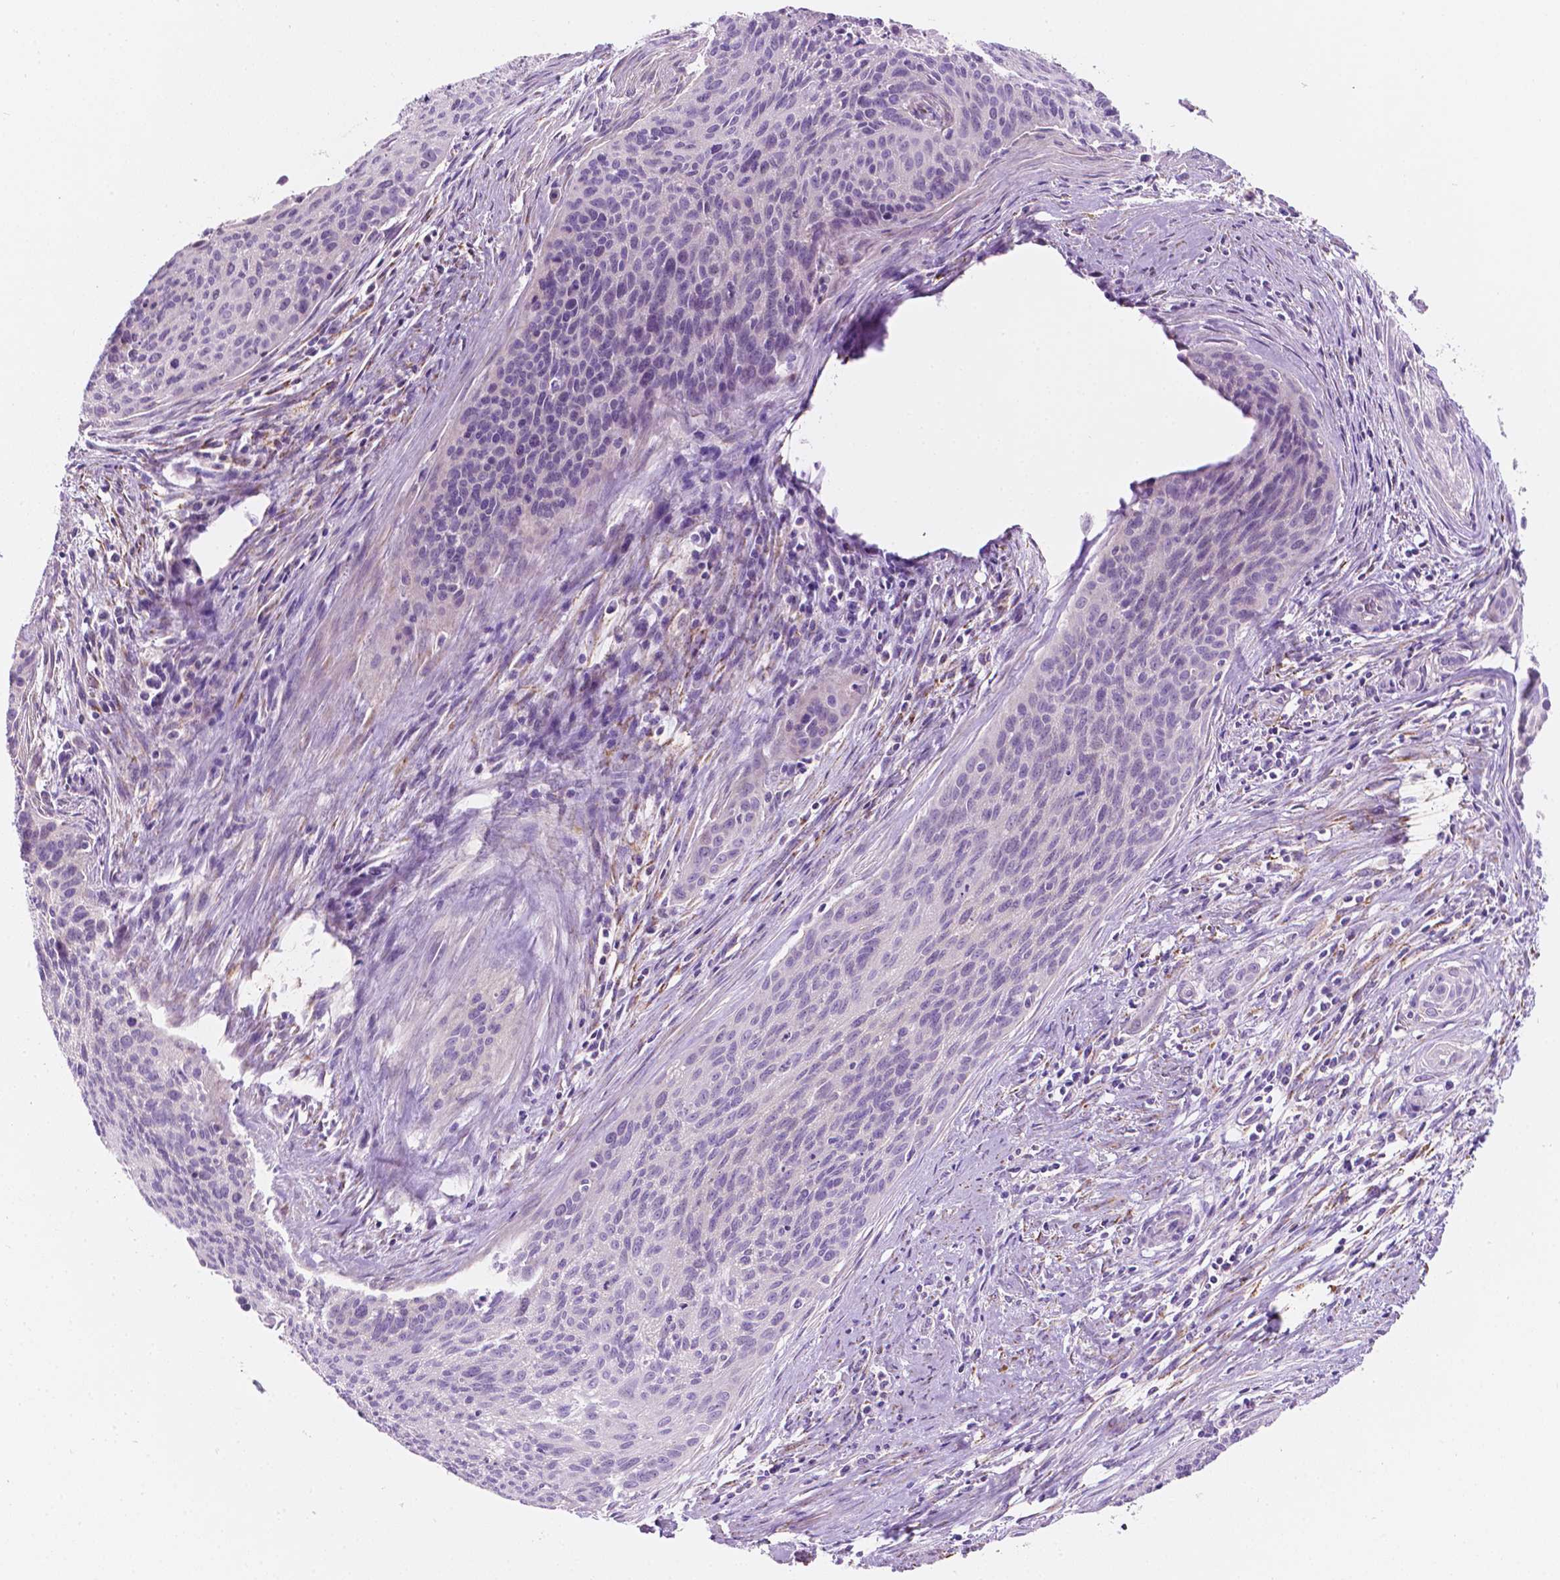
{"staining": {"intensity": "negative", "quantity": "none", "location": "none"}, "tissue": "cervical cancer", "cell_type": "Tumor cells", "image_type": "cancer", "snomed": [{"axis": "morphology", "description": "Squamous cell carcinoma, NOS"}, {"axis": "topography", "description": "Cervix"}], "caption": "Tumor cells are negative for protein expression in human cervical cancer. Brightfield microscopy of IHC stained with DAB (brown) and hematoxylin (blue), captured at high magnification.", "gene": "NOS1AP", "patient": {"sex": "female", "age": 55}}